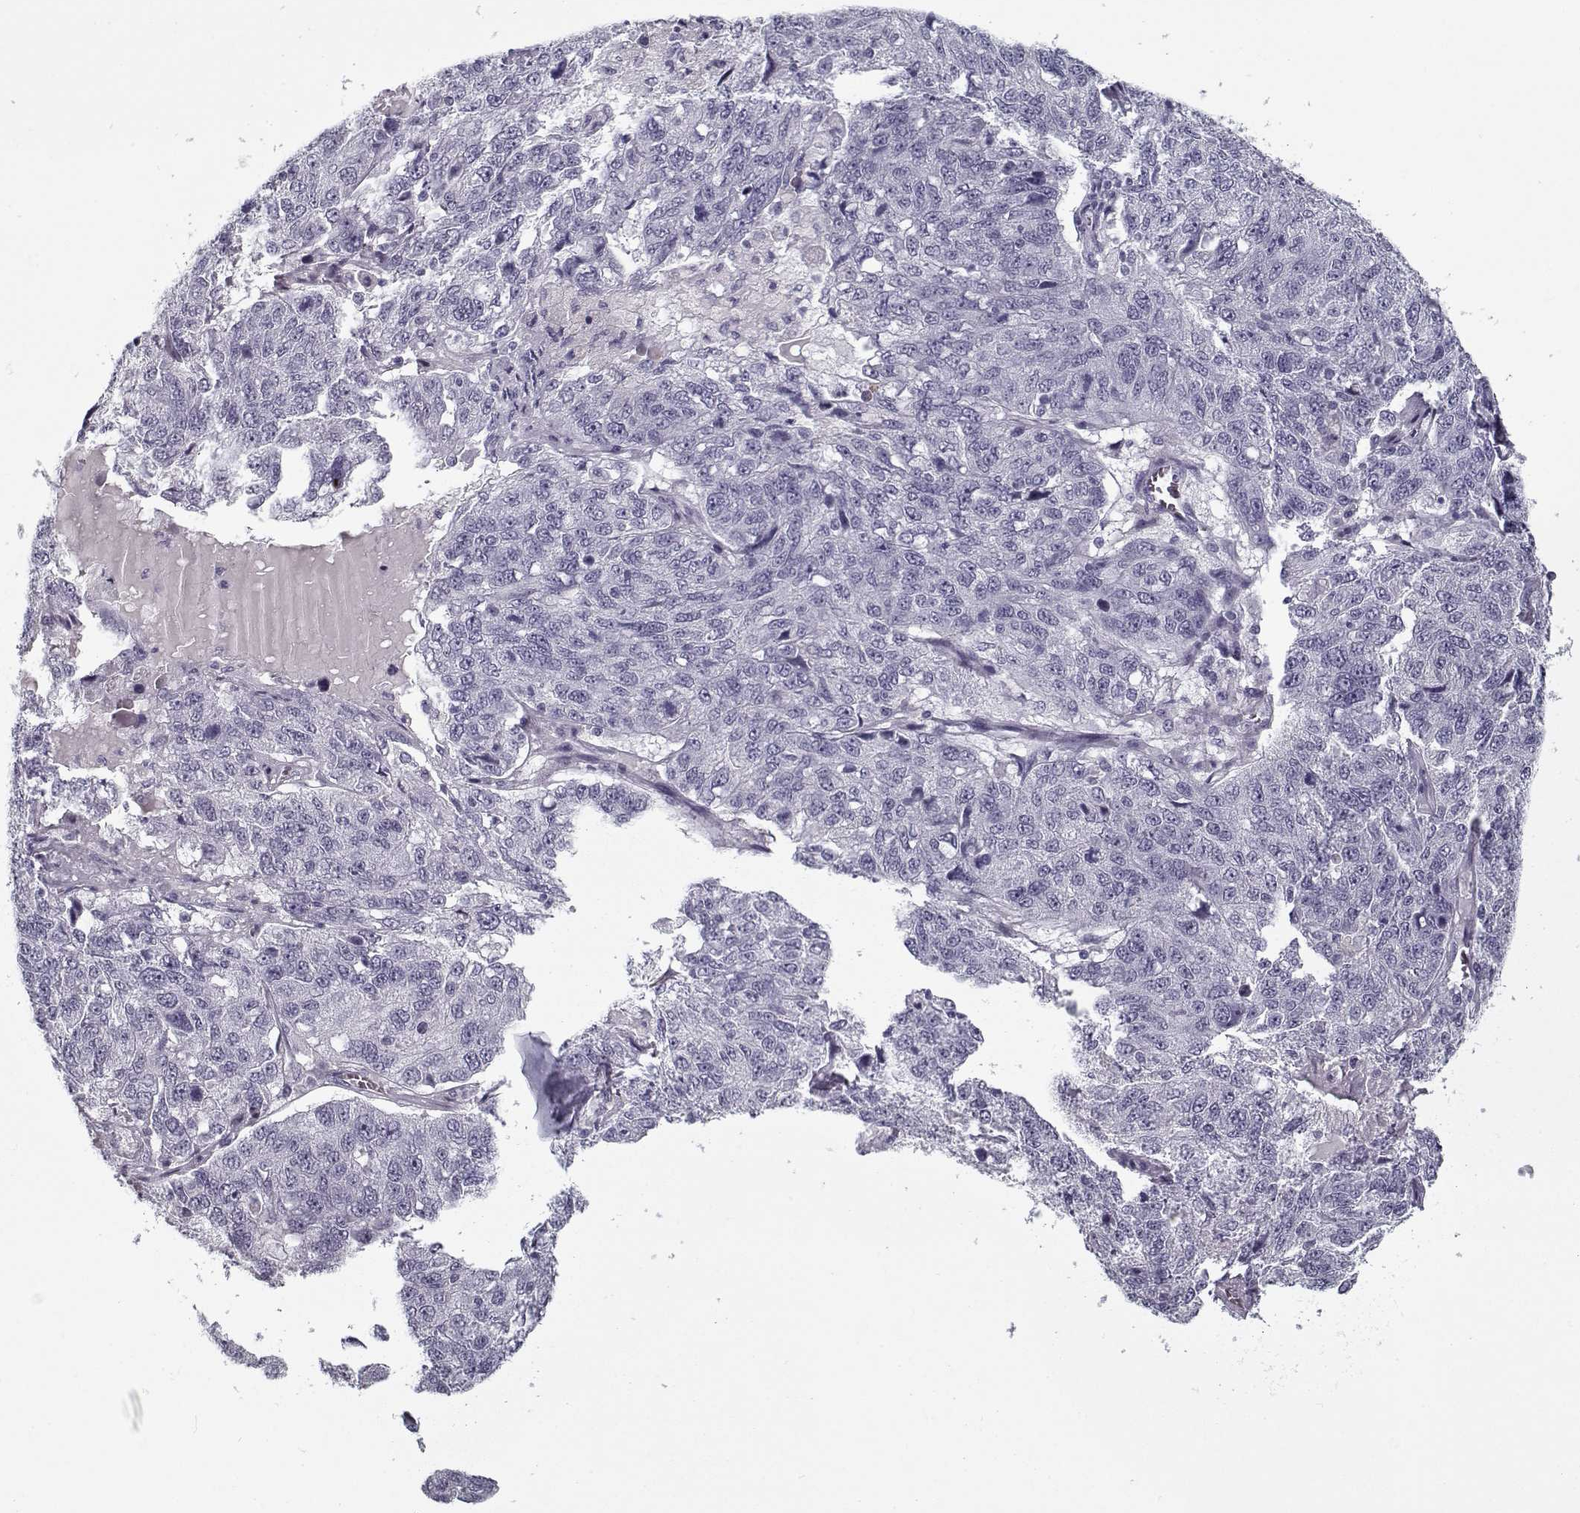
{"staining": {"intensity": "negative", "quantity": "none", "location": "none"}, "tissue": "ovarian cancer", "cell_type": "Tumor cells", "image_type": "cancer", "snomed": [{"axis": "morphology", "description": "Cystadenocarcinoma, serous, NOS"}, {"axis": "topography", "description": "Ovary"}], "caption": "The micrograph displays no significant positivity in tumor cells of ovarian serous cystadenocarcinoma.", "gene": "SPACA9", "patient": {"sex": "female", "age": 71}}